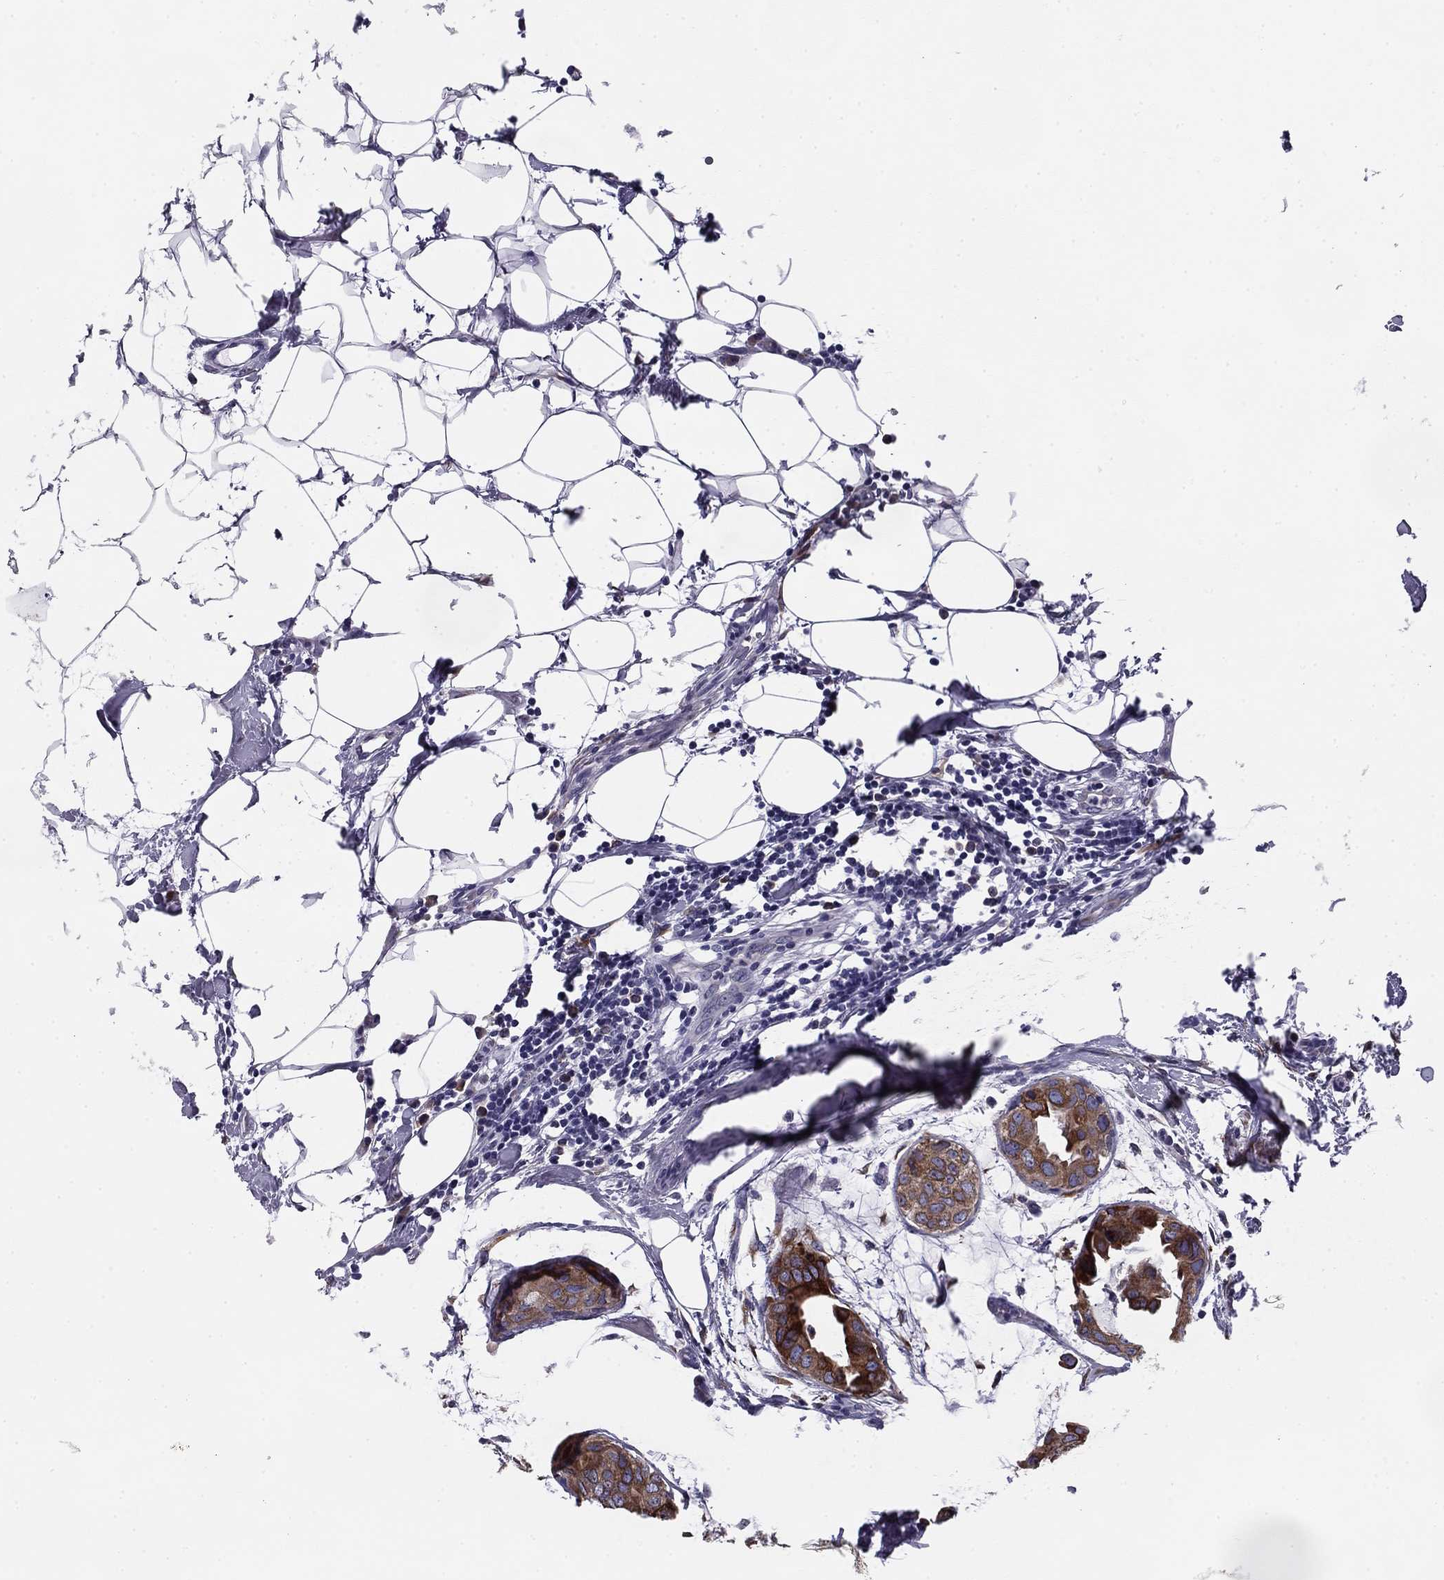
{"staining": {"intensity": "strong", "quantity": ">75%", "location": "cytoplasmic/membranous"}, "tissue": "breast cancer", "cell_type": "Tumor cells", "image_type": "cancer", "snomed": [{"axis": "morphology", "description": "Normal tissue, NOS"}, {"axis": "morphology", "description": "Duct carcinoma"}, {"axis": "topography", "description": "Breast"}], "caption": "IHC (DAB) staining of human breast cancer exhibits strong cytoplasmic/membranous protein staining in approximately >75% of tumor cells.", "gene": "TMED3", "patient": {"sex": "female", "age": 40}}